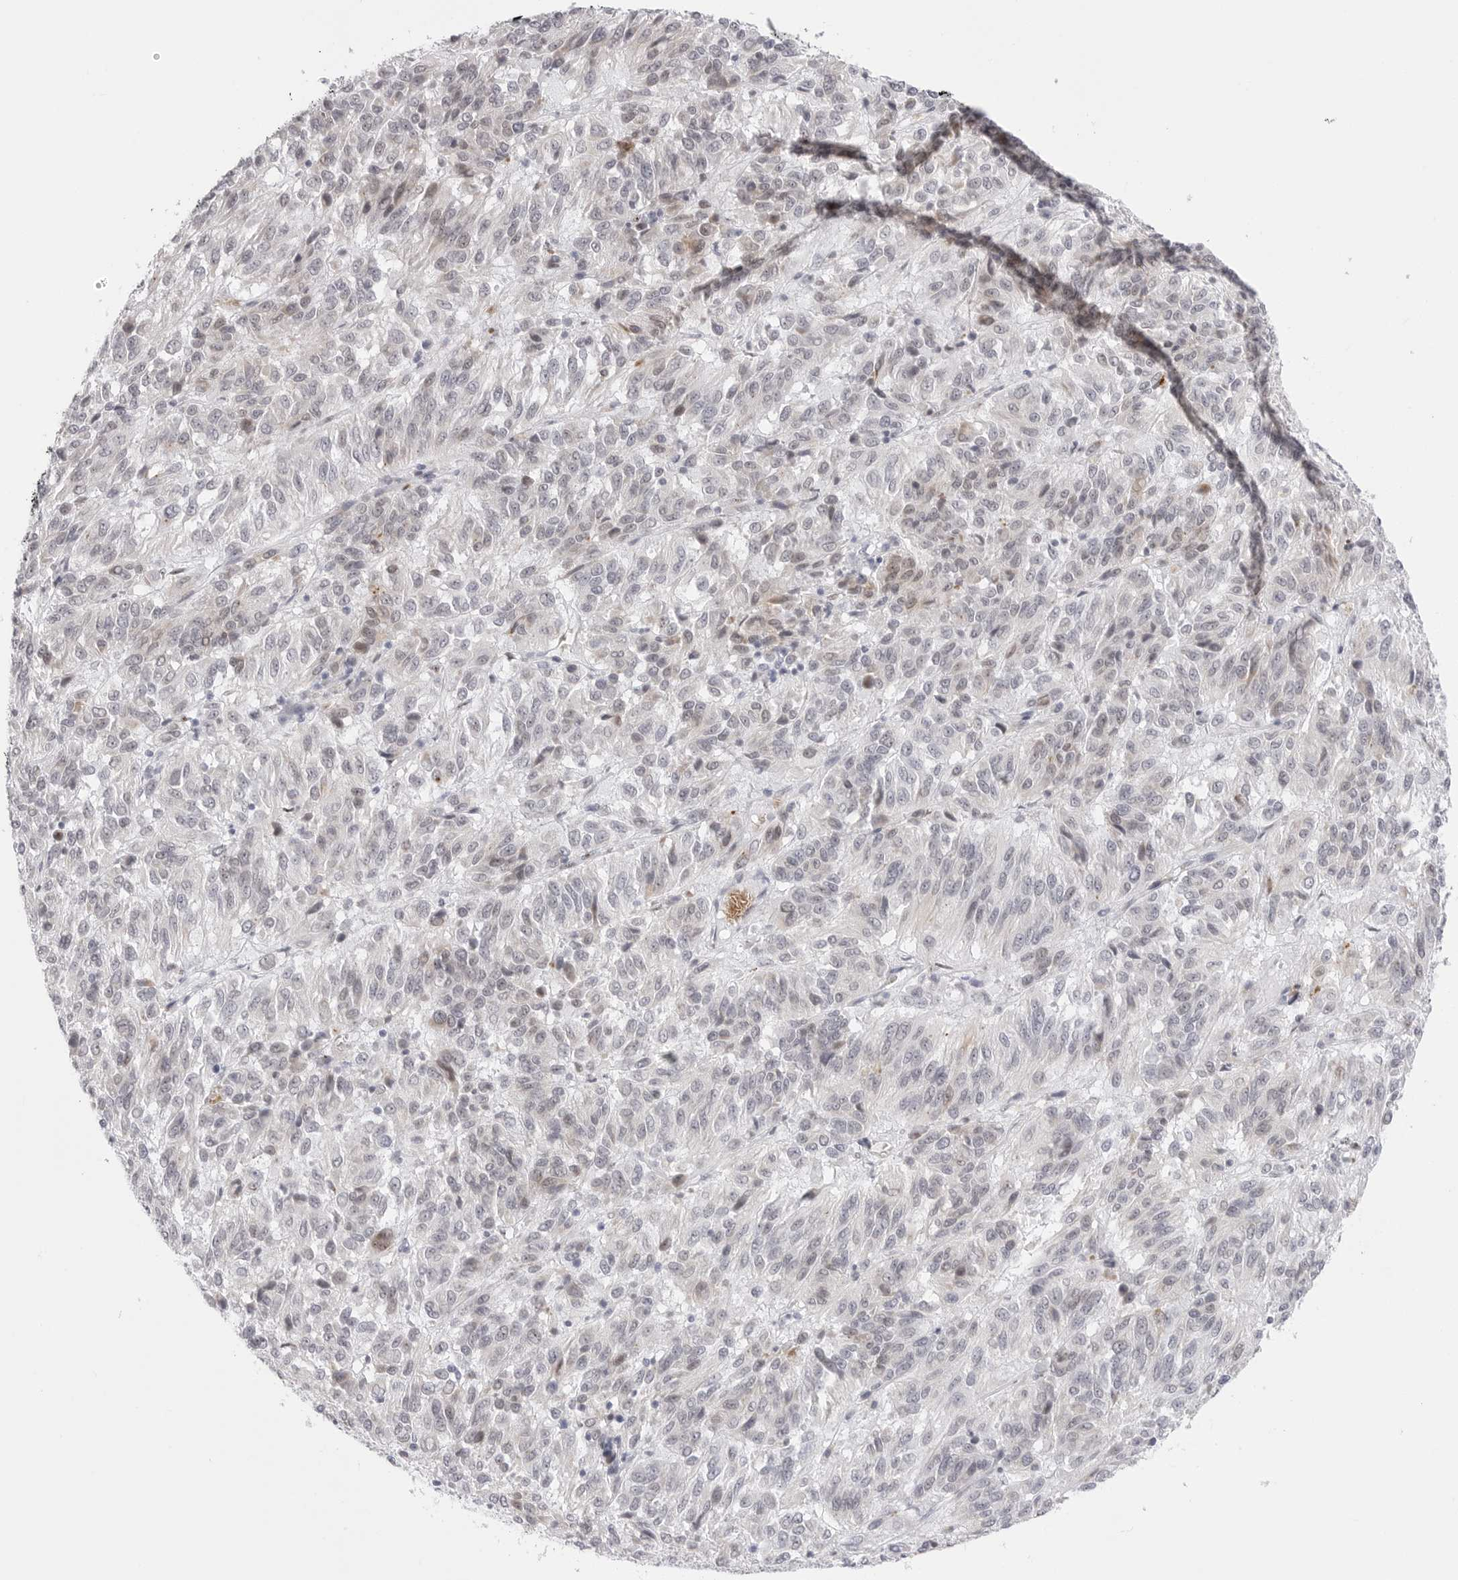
{"staining": {"intensity": "weak", "quantity": "<25%", "location": "cytoplasmic/membranous"}, "tissue": "melanoma", "cell_type": "Tumor cells", "image_type": "cancer", "snomed": [{"axis": "morphology", "description": "Malignant melanoma, Metastatic site"}, {"axis": "topography", "description": "Lung"}], "caption": "Immunohistochemistry image of melanoma stained for a protein (brown), which reveals no expression in tumor cells. (DAB (3,3'-diaminobenzidine) immunohistochemistry with hematoxylin counter stain).", "gene": "TSSK1B", "patient": {"sex": "male", "age": 64}}